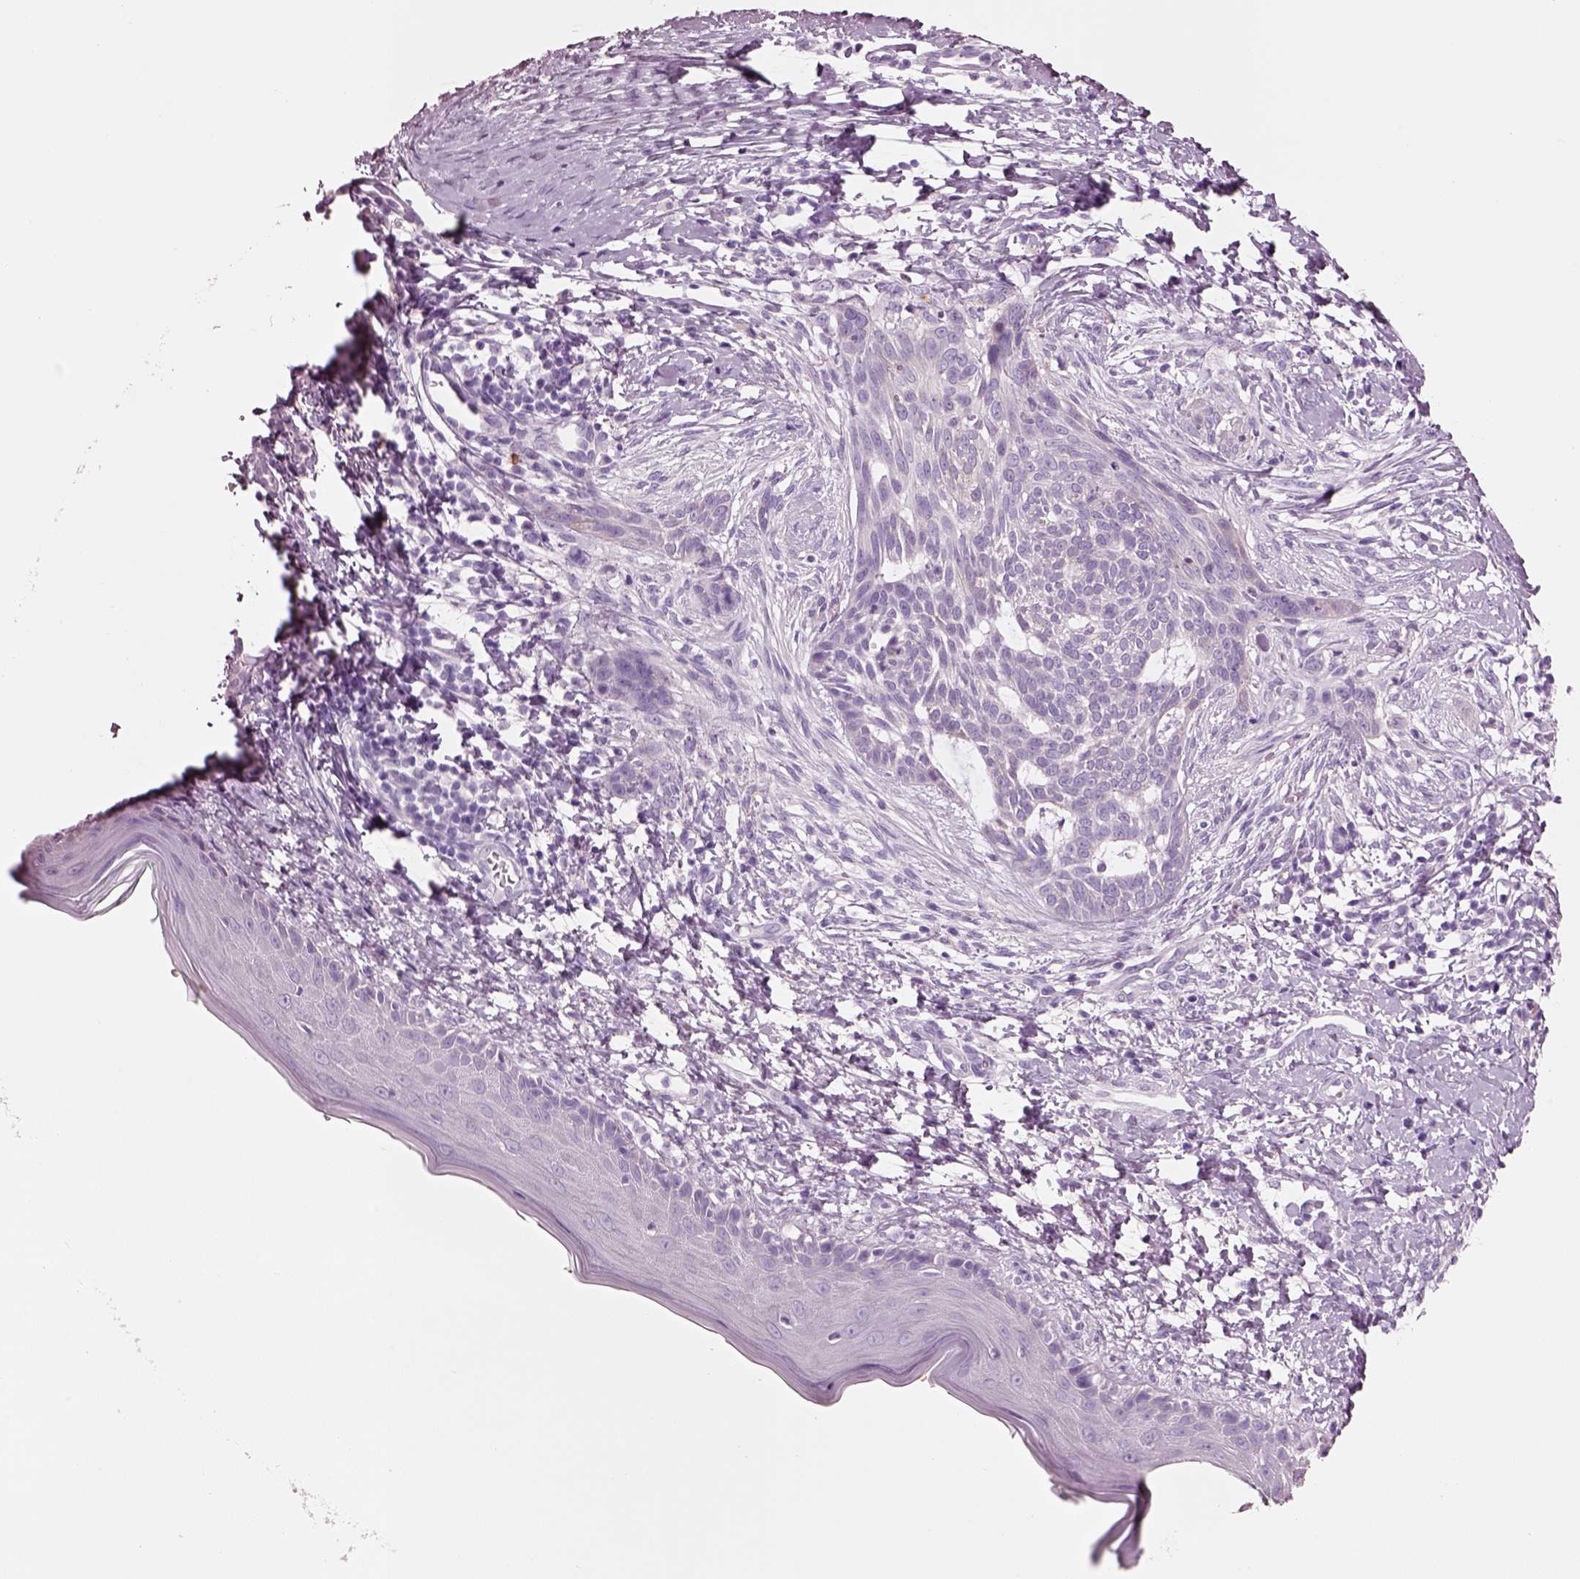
{"staining": {"intensity": "negative", "quantity": "none", "location": "none"}, "tissue": "skin cancer", "cell_type": "Tumor cells", "image_type": "cancer", "snomed": [{"axis": "morphology", "description": "Normal tissue, NOS"}, {"axis": "morphology", "description": "Basal cell carcinoma"}, {"axis": "topography", "description": "Skin"}], "caption": "Tumor cells show no significant expression in basal cell carcinoma (skin).", "gene": "PNOC", "patient": {"sex": "male", "age": 84}}